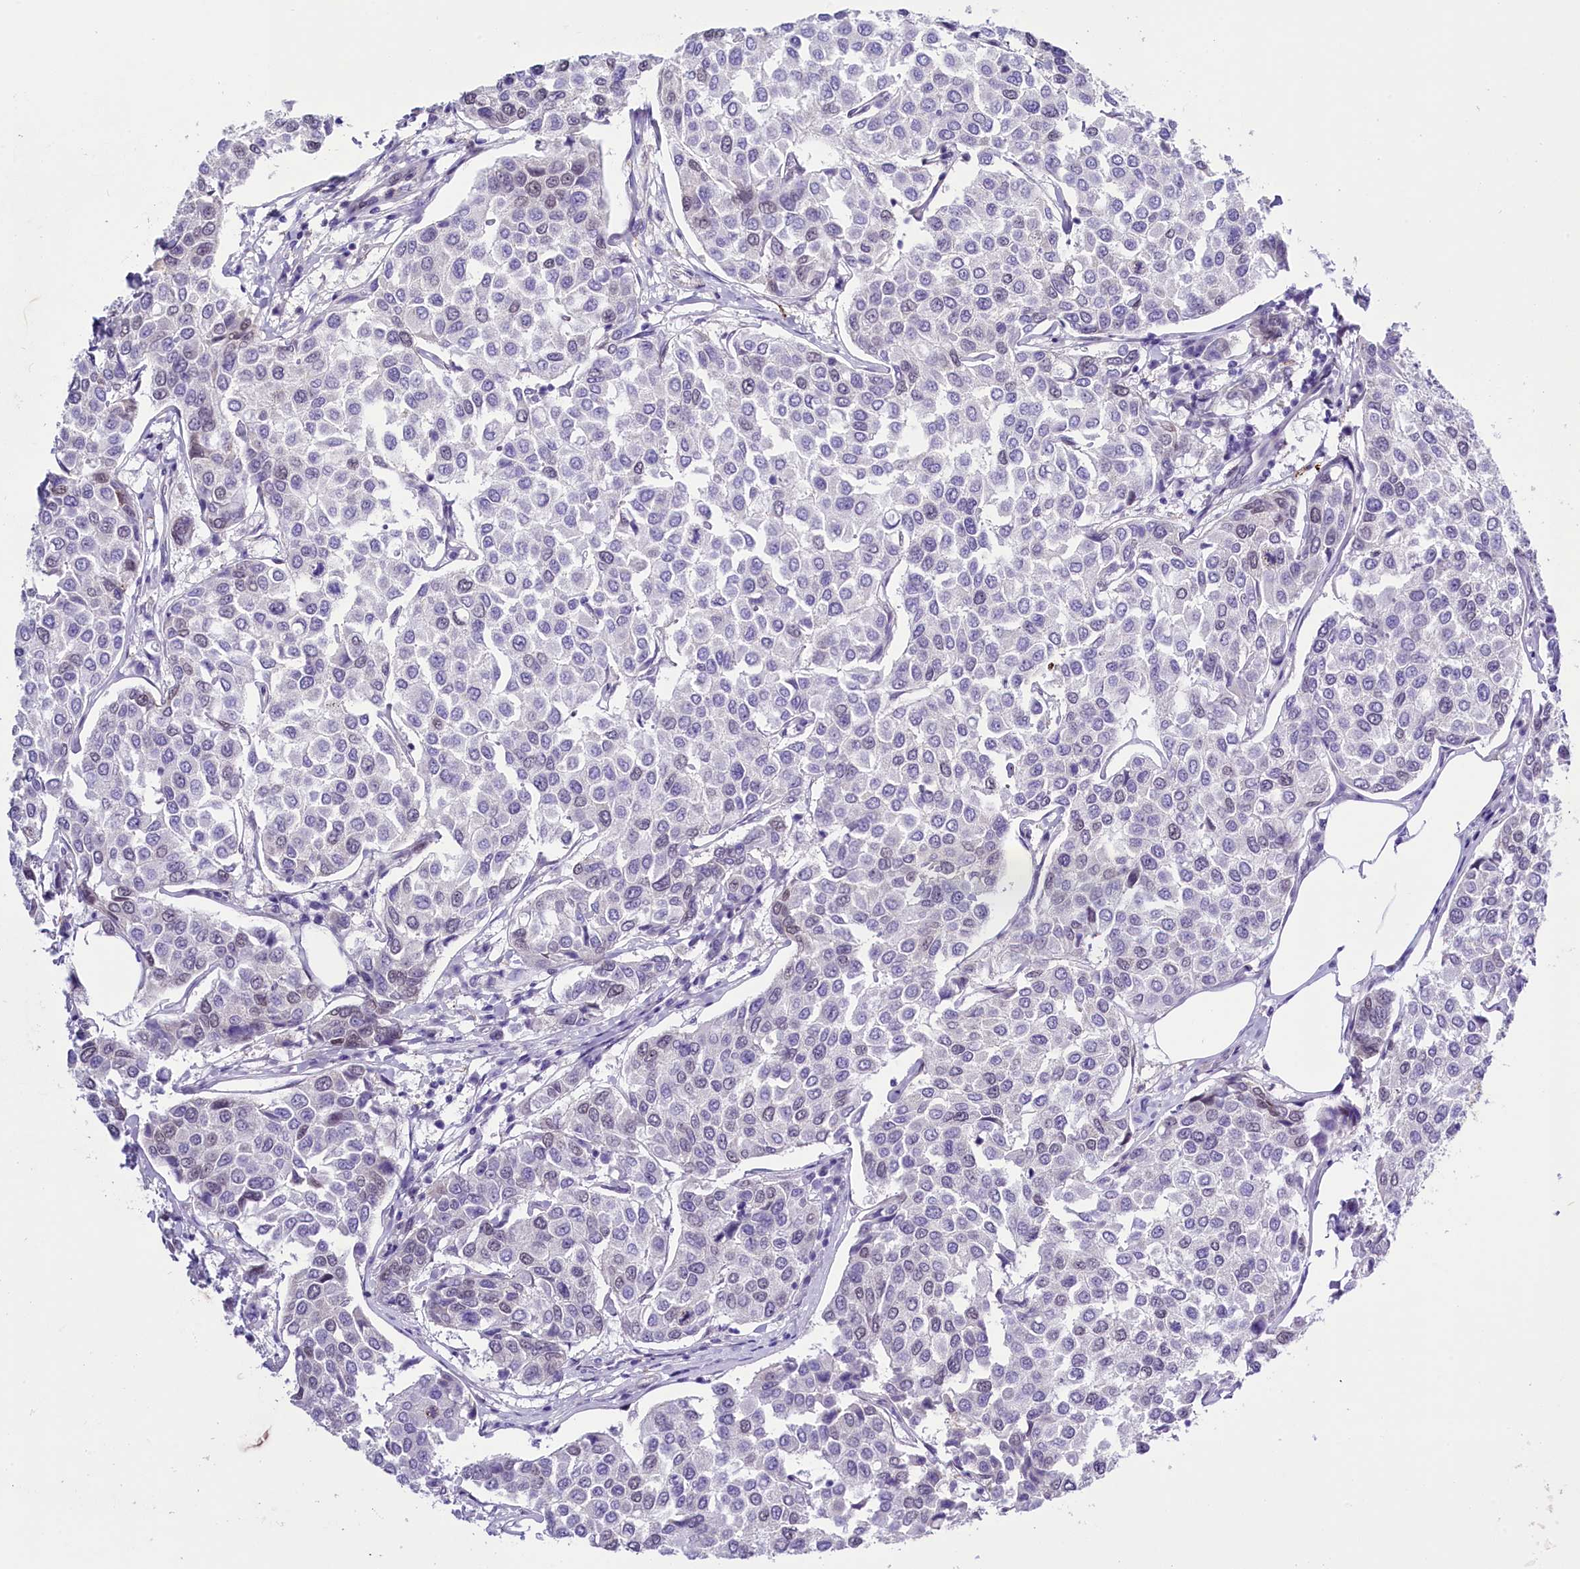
{"staining": {"intensity": "negative", "quantity": "none", "location": "none"}, "tissue": "breast cancer", "cell_type": "Tumor cells", "image_type": "cancer", "snomed": [{"axis": "morphology", "description": "Duct carcinoma"}, {"axis": "topography", "description": "Breast"}], "caption": "The immunohistochemistry (IHC) histopathology image has no significant expression in tumor cells of breast cancer (intraductal carcinoma) tissue.", "gene": "RPS6KB1", "patient": {"sex": "female", "age": 55}}